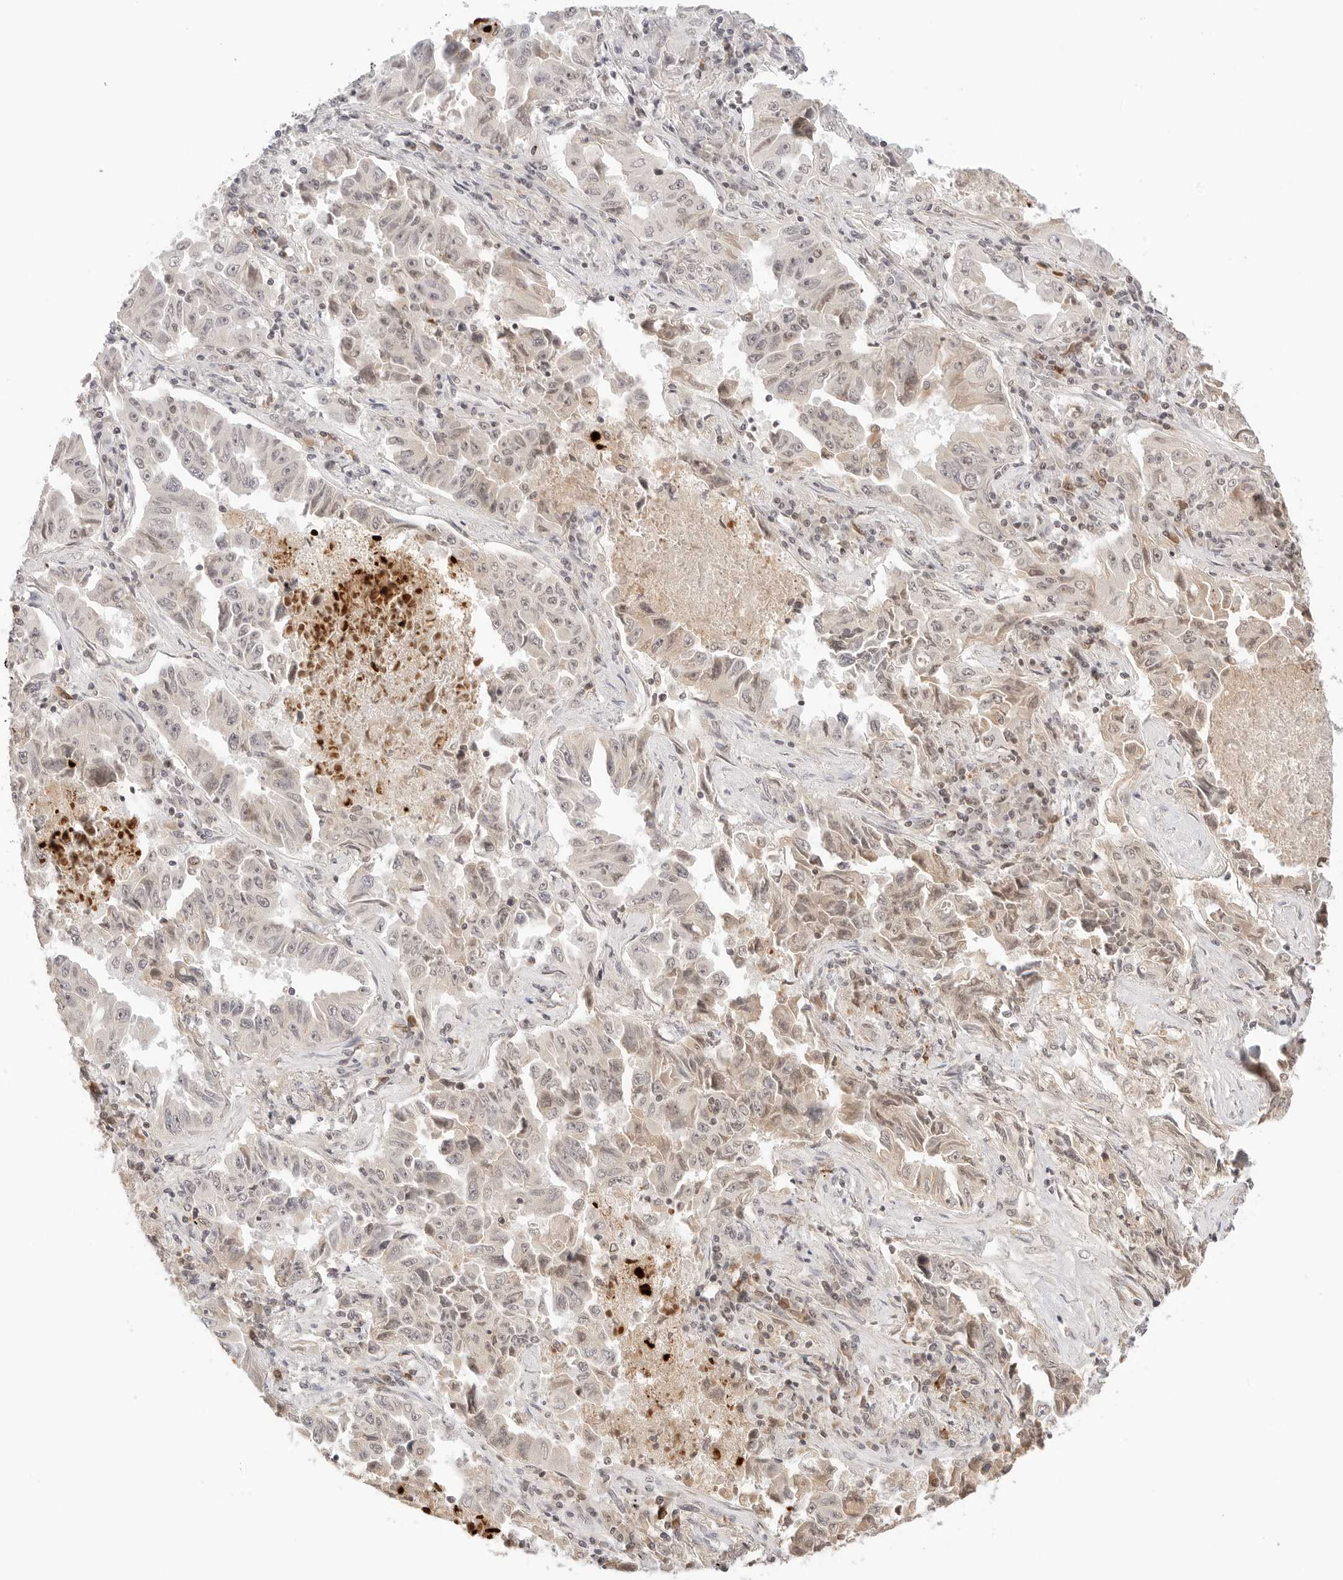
{"staining": {"intensity": "weak", "quantity": ">75%", "location": "cytoplasmic/membranous,nuclear"}, "tissue": "lung cancer", "cell_type": "Tumor cells", "image_type": "cancer", "snomed": [{"axis": "morphology", "description": "Adenocarcinoma, NOS"}, {"axis": "topography", "description": "Lung"}], "caption": "Human lung cancer stained for a protein (brown) shows weak cytoplasmic/membranous and nuclear positive expression in approximately >75% of tumor cells.", "gene": "SEPTIN4", "patient": {"sex": "female", "age": 51}}